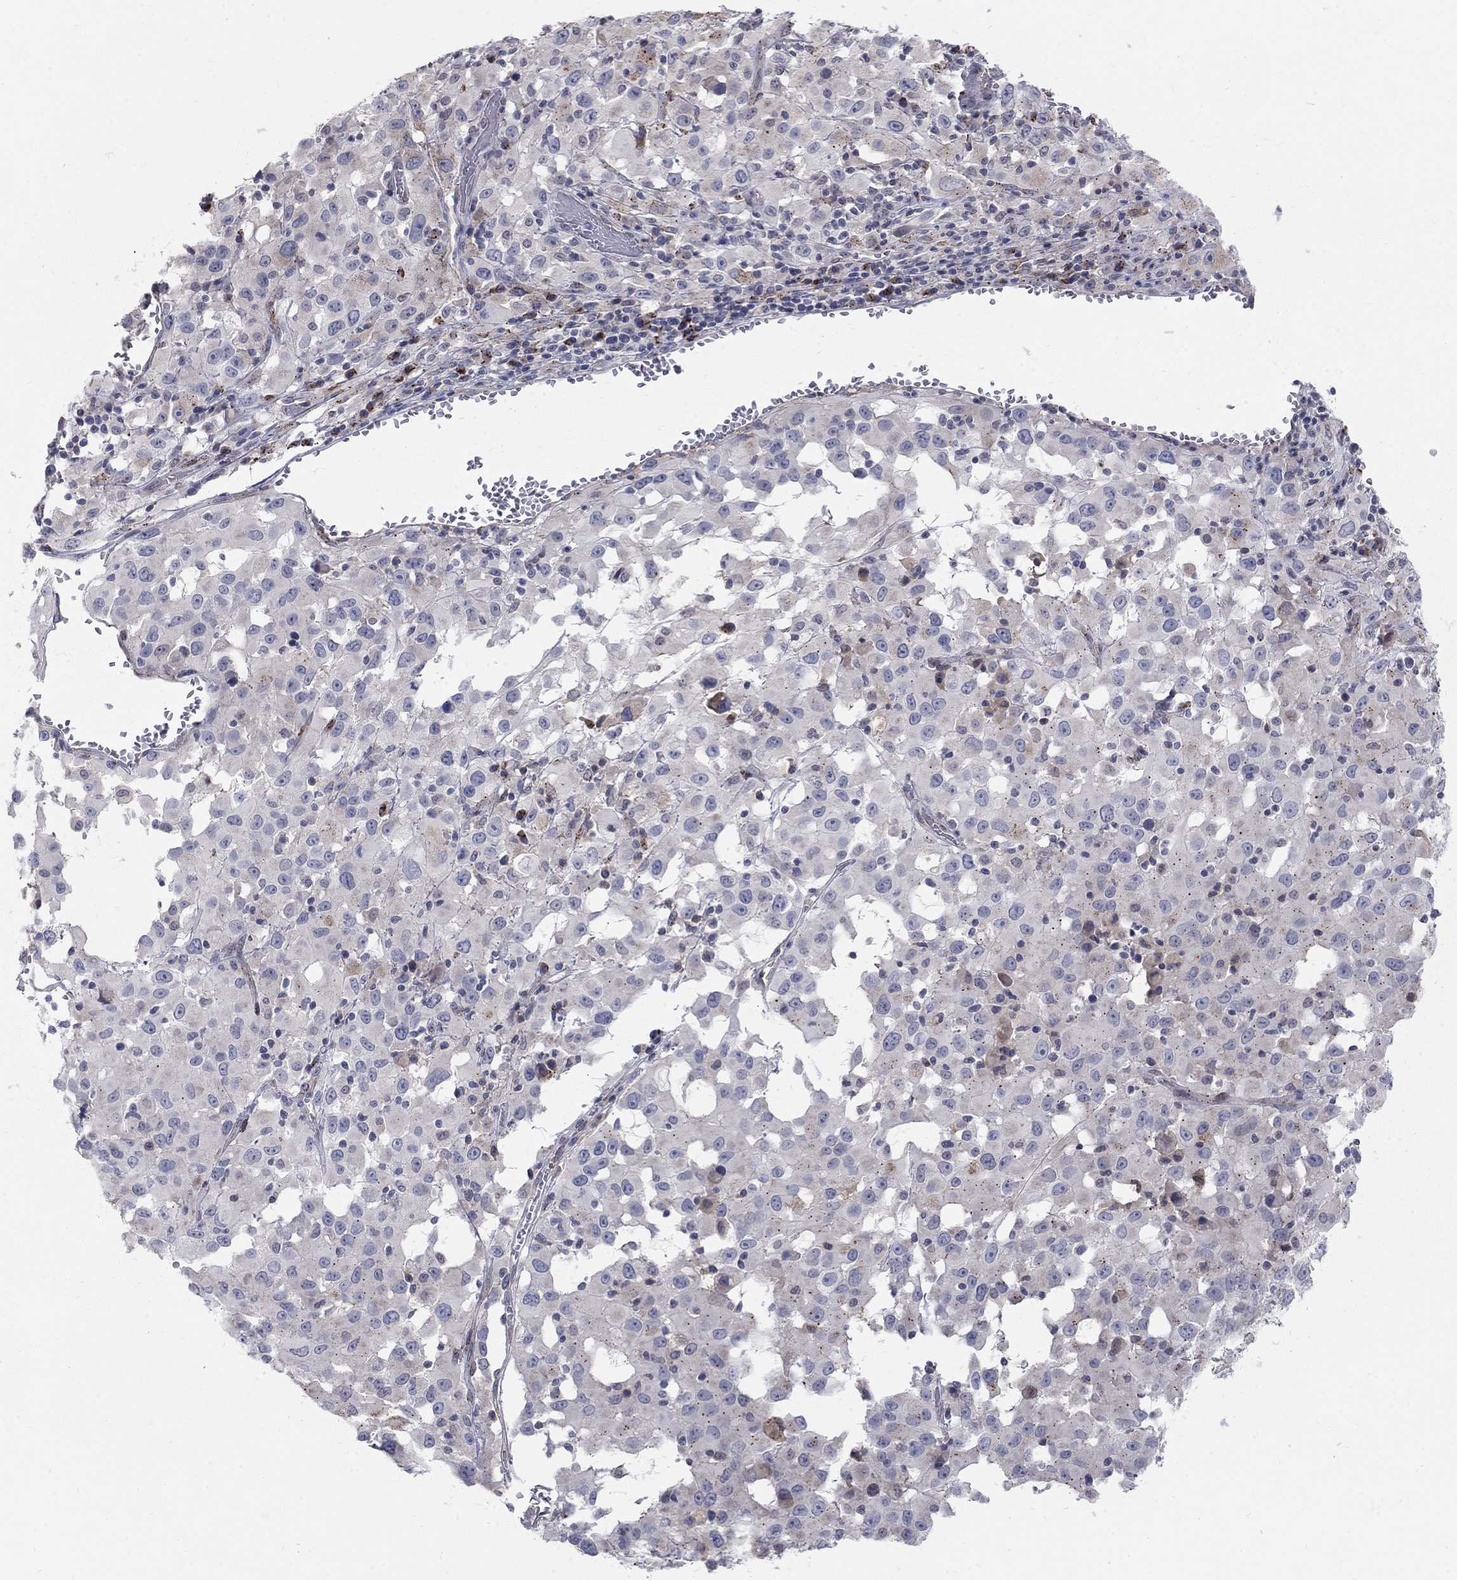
{"staining": {"intensity": "weak", "quantity": "<25%", "location": "cytoplasmic/membranous"}, "tissue": "melanoma", "cell_type": "Tumor cells", "image_type": "cancer", "snomed": [{"axis": "morphology", "description": "Malignant melanoma, Metastatic site"}, {"axis": "topography", "description": "Lymph node"}], "caption": "This is a micrograph of immunohistochemistry (IHC) staining of melanoma, which shows no expression in tumor cells.", "gene": "PANK3", "patient": {"sex": "male", "age": 50}}